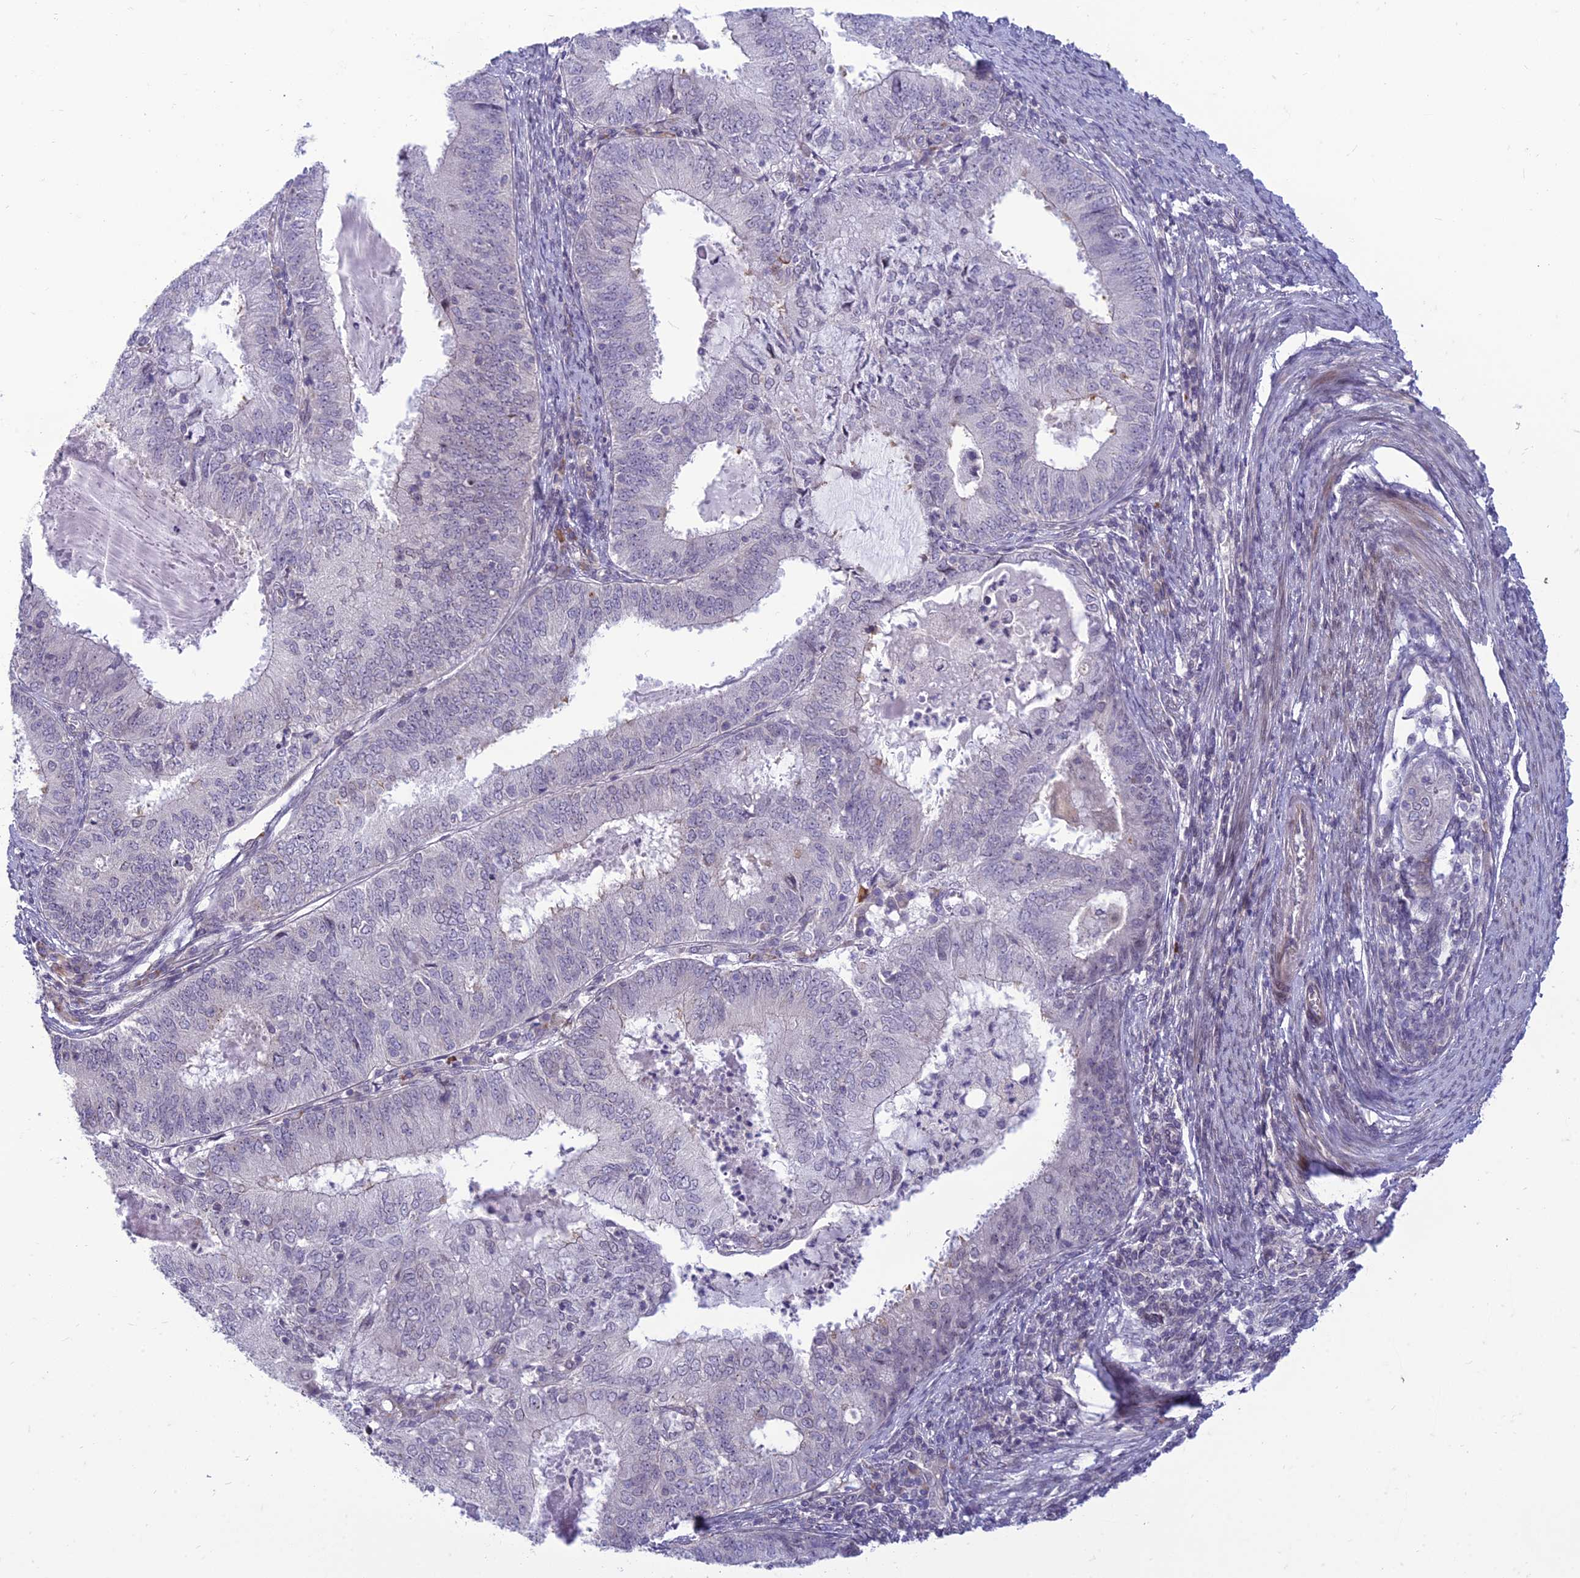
{"staining": {"intensity": "negative", "quantity": "none", "location": "none"}, "tissue": "endometrial cancer", "cell_type": "Tumor cells", "image_type": "cancer", "snomed": [{"axis": "morphology", "description": "Adenocarcinoma, NOS"}, {"axis": "topography", "description": "Endometrium"}], "caption": "IHC photomicrograph of endometrial cancer (adenocarcinoma) stained for a protein (brown), which displays no expression in tumor cells.", "gene": "DTX2", "patient": {"sex": "female", "age": 57}}